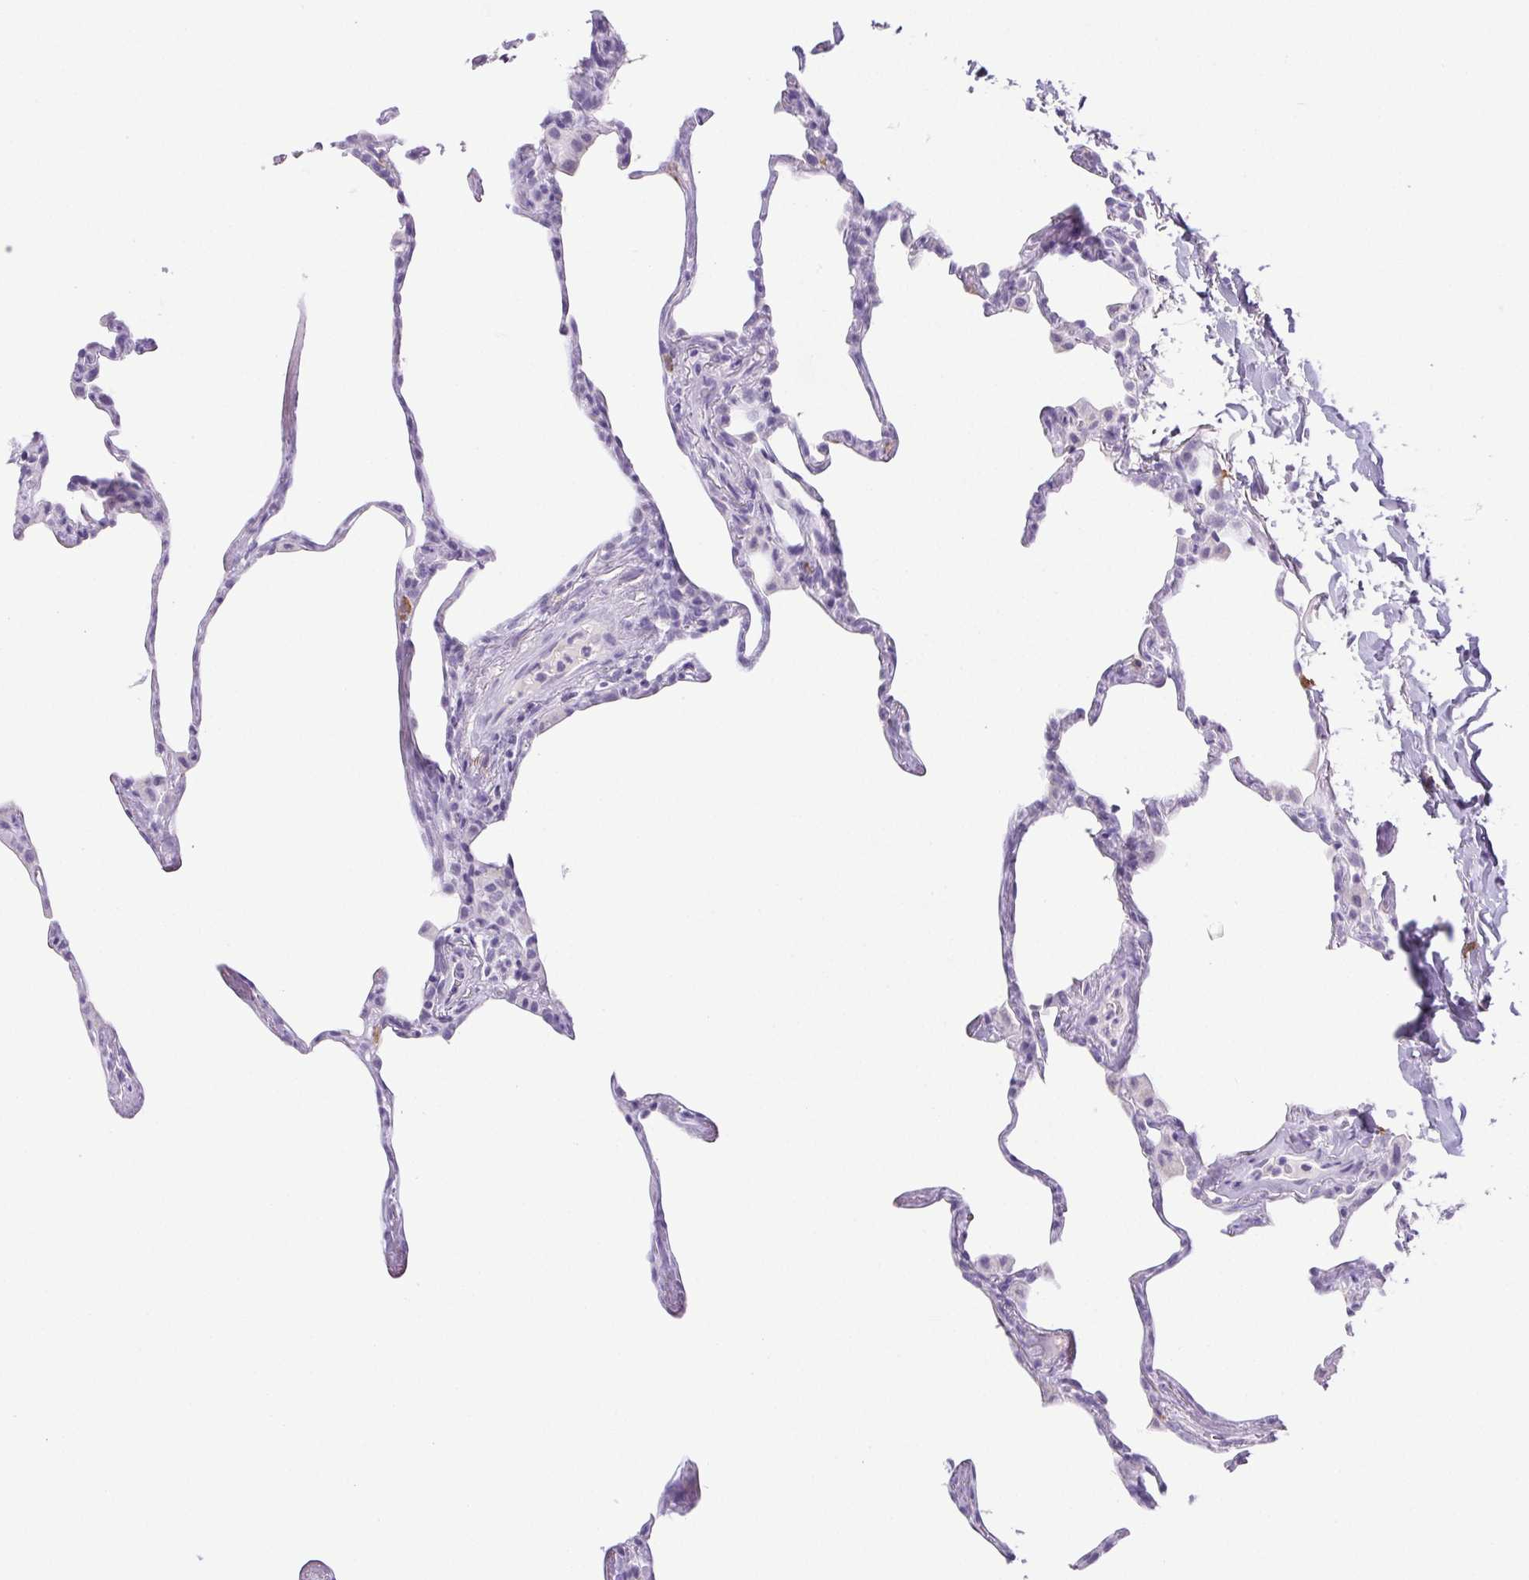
{"staining": {"intensity": "negative", "quantity": "none", "location": "none"}, "tissue": "lung", "cell_type": "Alveolar cells", "image_type": "normal", "snomed": [{"axis": "morphology", "description": "Normal tissue, NOS"}, {"axis": "topography", "description": "Lung"}], "caption": "IHC image of benign lung: lung stained with DAB reveals no significant protein expression in alveolar cells. (Brightfield microscopy of DAB immunohistochemistry (IHC) at high magnification).", "gene": "PAPPA2", "patient": {"sex": "male", "age": 65}}